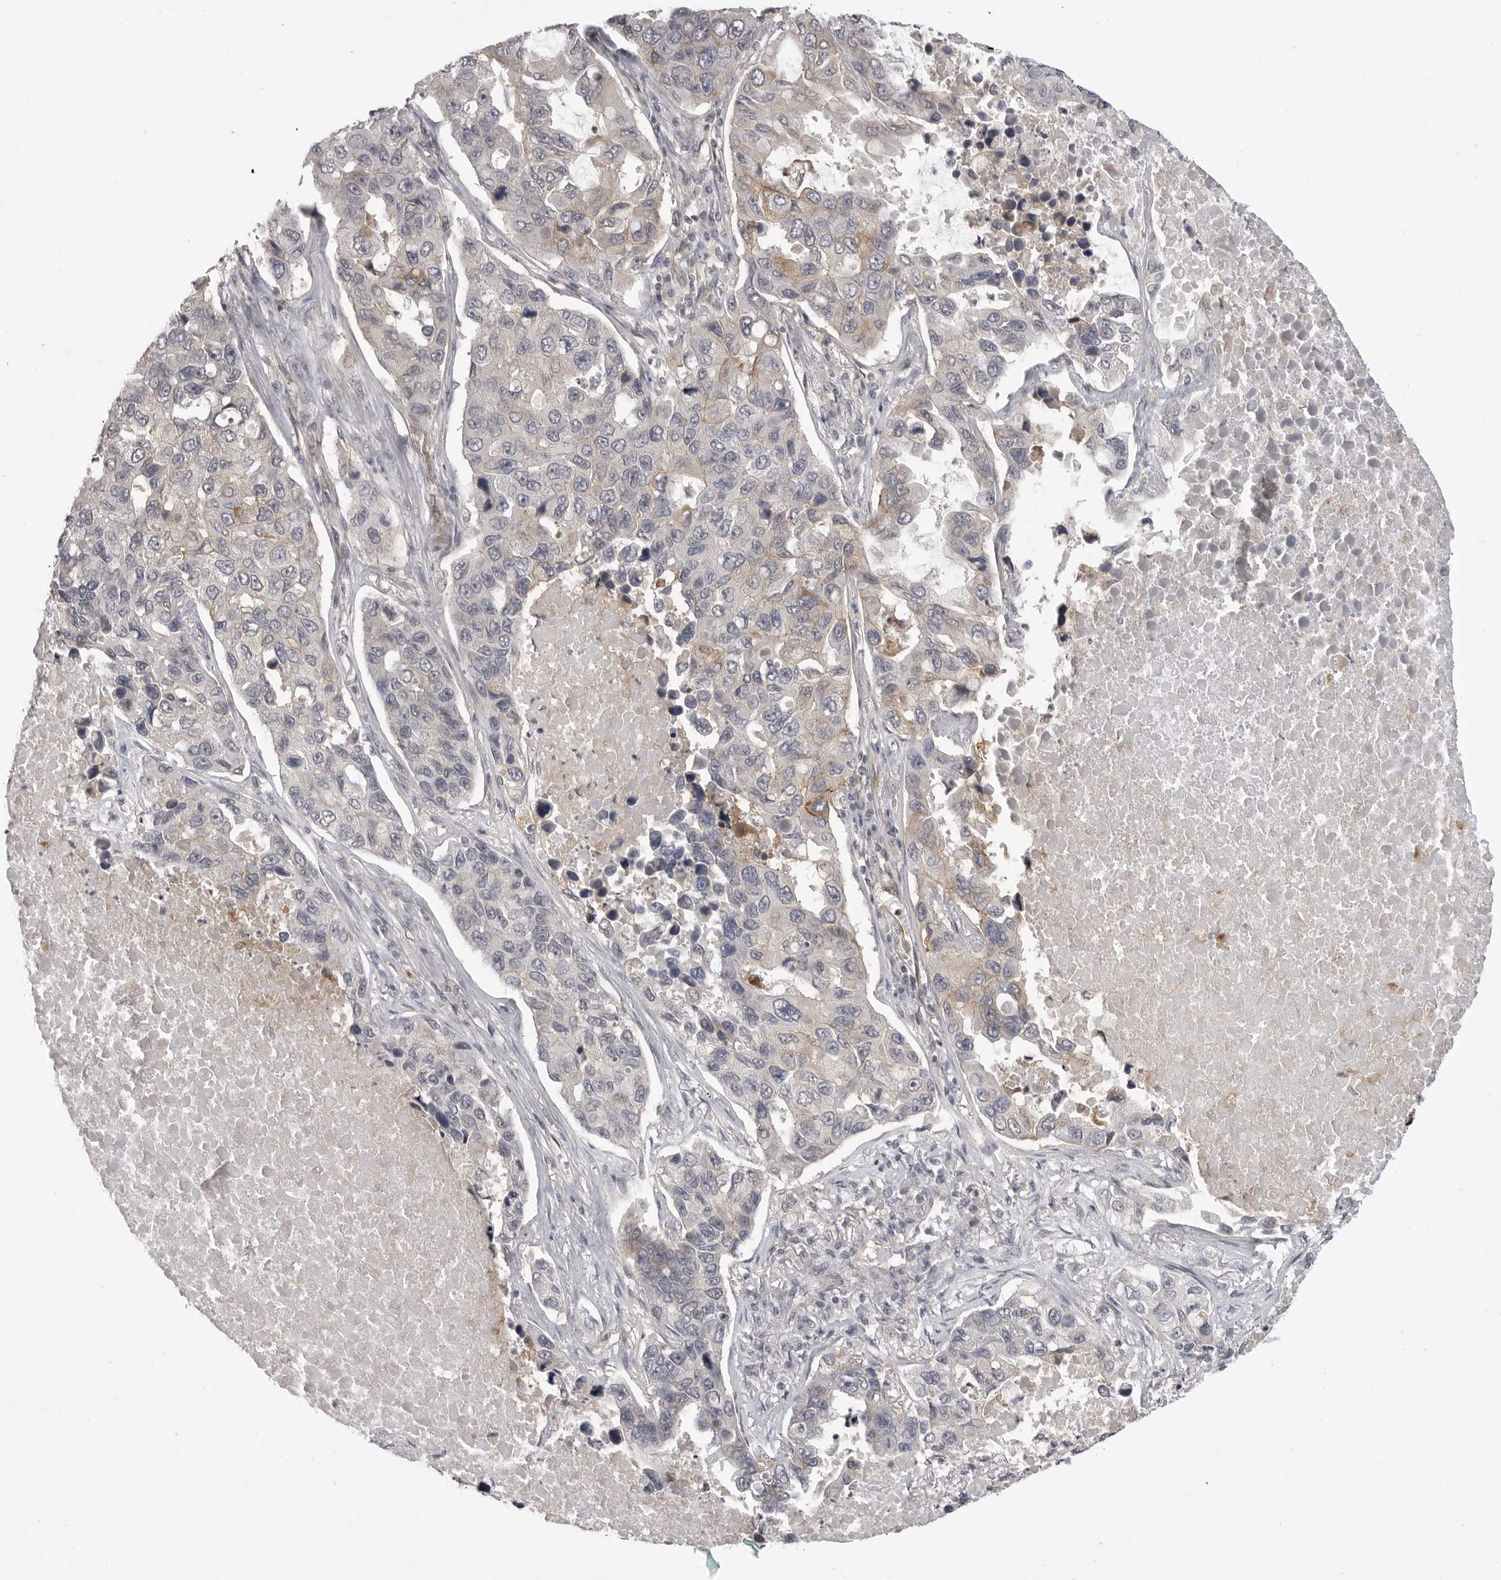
{"staining": {"intensity": "weak", "quantity": "<25%", "location": "cytoplasmic/membranous"}, "tissue": "lung cancer", "cell_type": "Tumor cells", "image_type": "cancer", "snomed": [{"axis": "morphology", "description": "Adenocarcinoma, NOS"}, {"axis": "topography", "description": "Lung"}], "caption": "The immunohistochemistry (IHC) photomicrograph has no significant positivity in tumor cells of lung adenocarcinoma tissue. Nuclei are stained in blue.", "gene": "IFNGR1", "patient": {"sex": "male", "age": 64}}